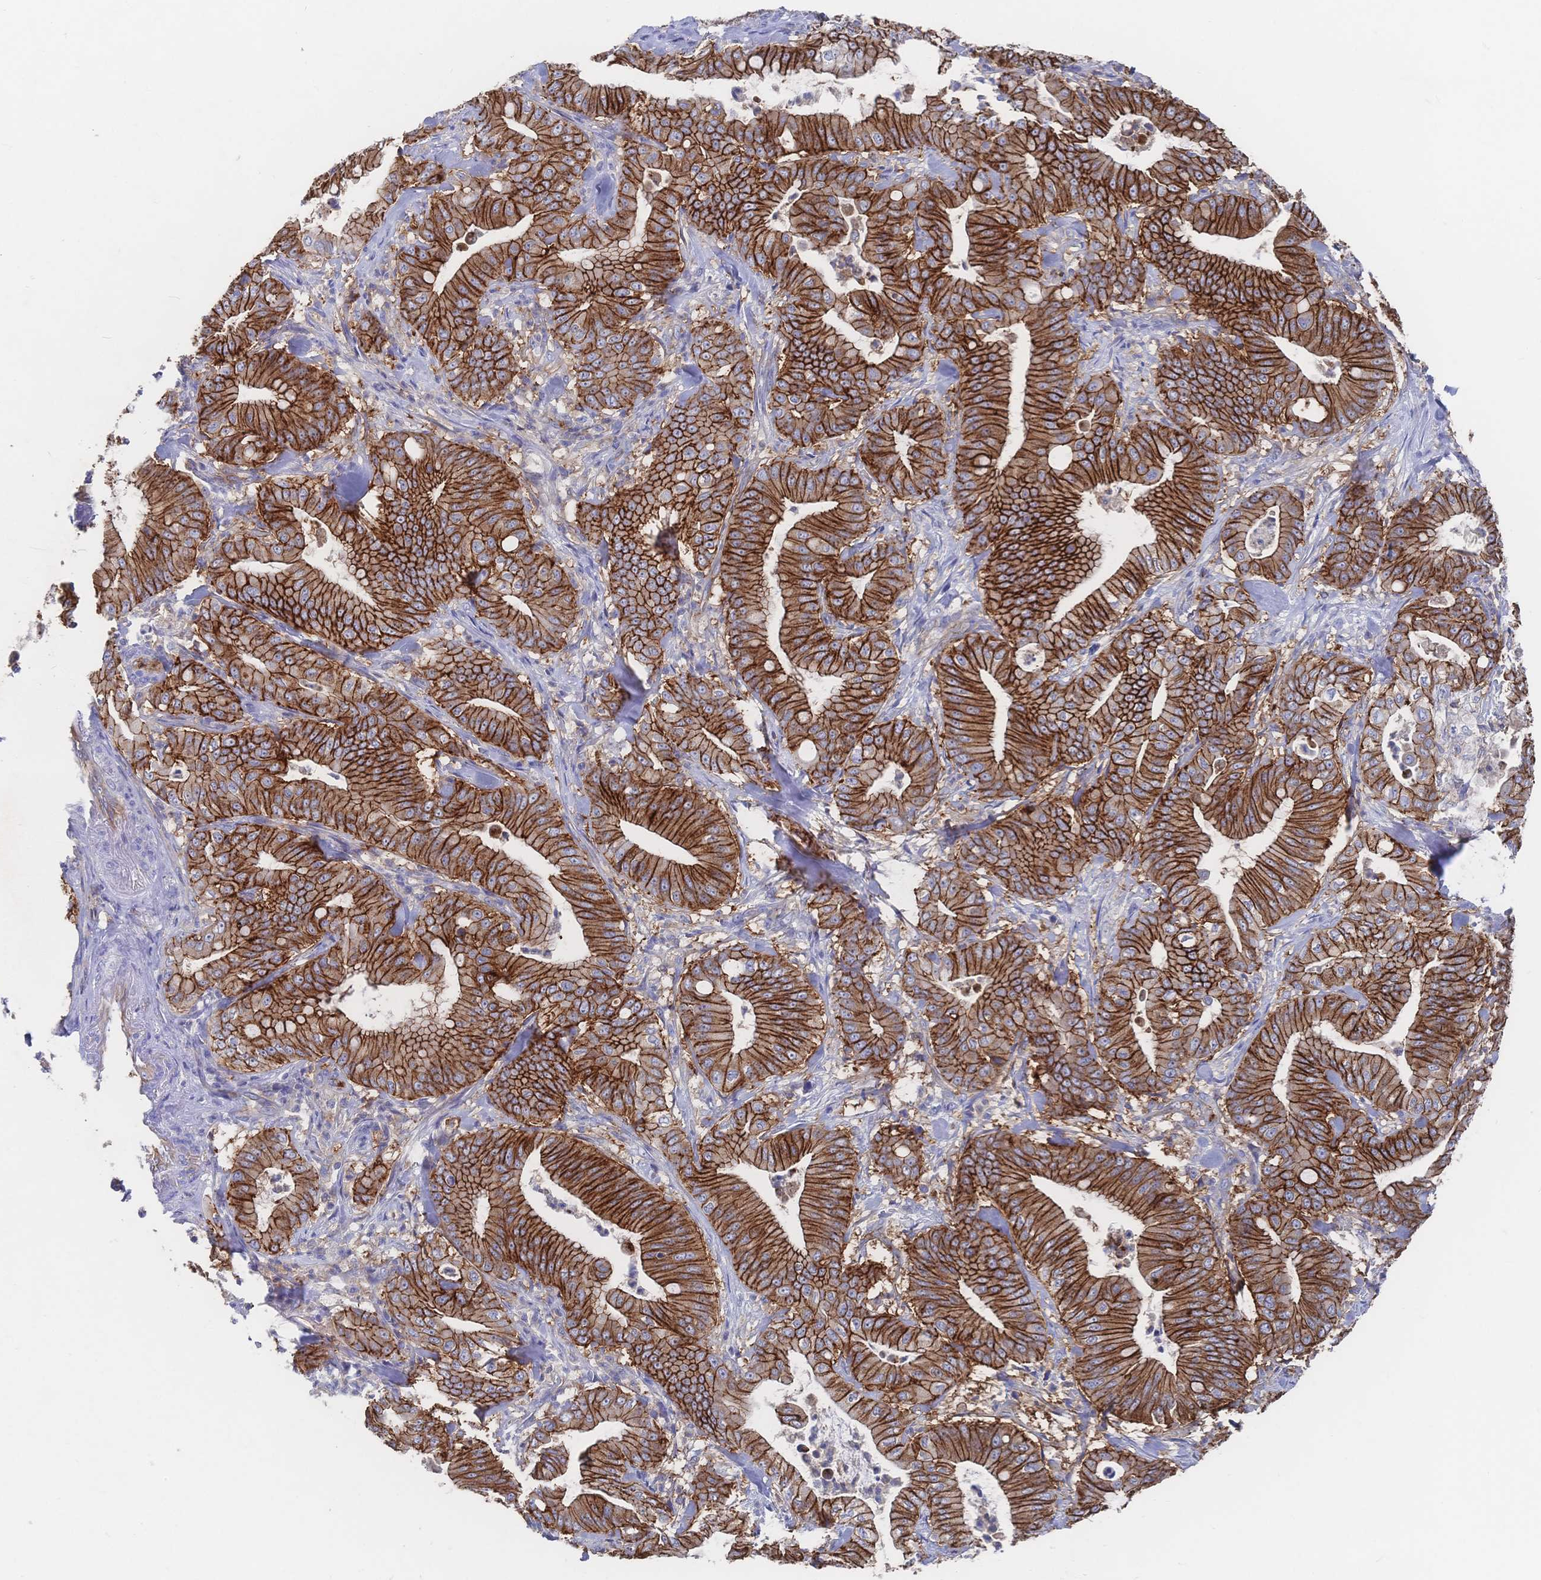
{"staining": {"intensity": "strong", "quantity": ">75%", "location": "cytoplasmic/membranous"}, "tissue": "pancreatic cancer", "cell_type": "Tumor cells", "image_type": "cancer", "snomed": [{"axis": "morphology", "description": "Adenocarcinoma, NOS"}, {"axis": "topography", "description": "Pancreas"}], "caption": "Tumor cells display high levels of strong cytoplasmic/membranous expression in approximately >75% of cells in pancreatic cancer (adenocarcinoma).", "gene": "F11R", "patient": {"sex": "male", "age": 71}}